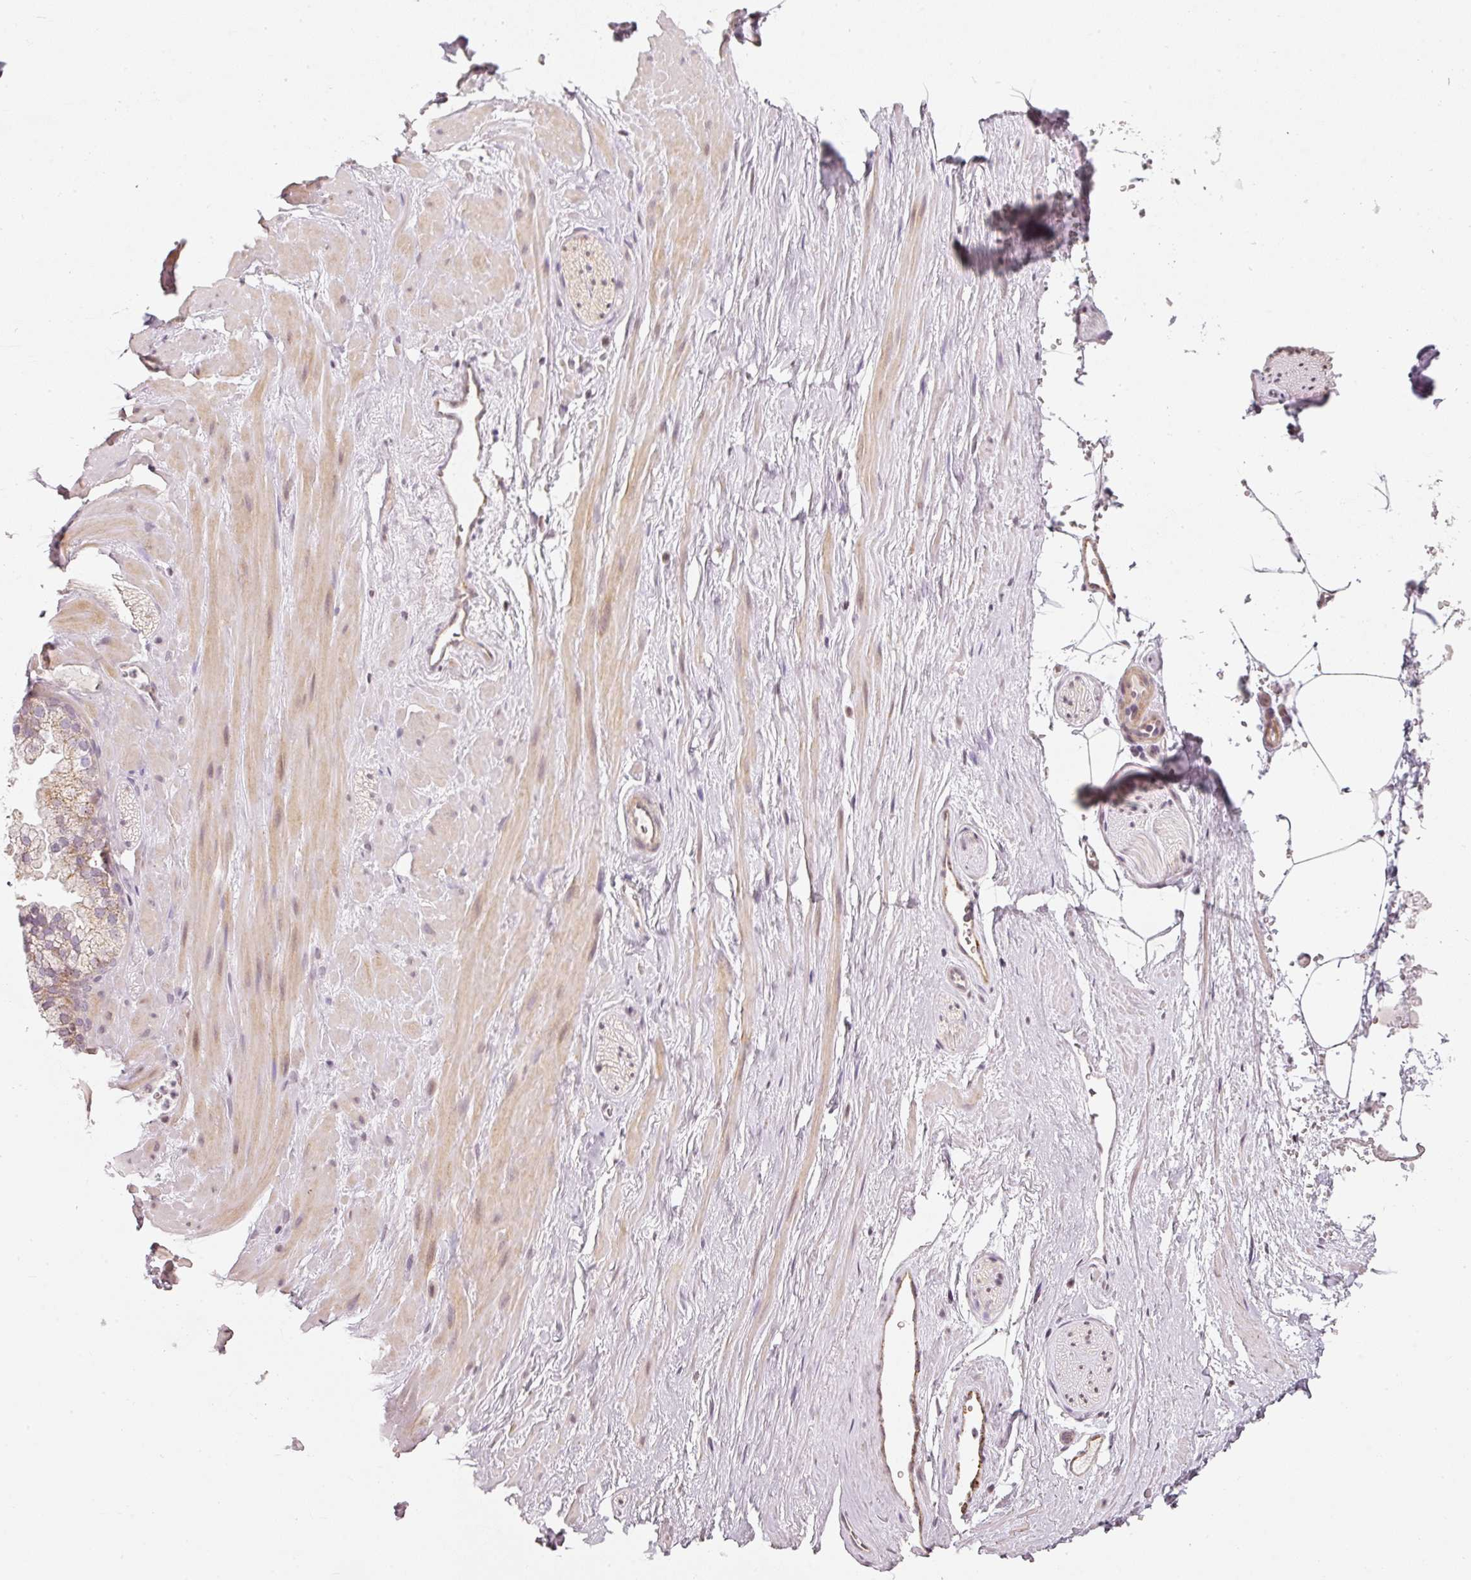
{"staining": {"intensity": "negative", "quantity": "none", "location": "none"}, "tissue": "adipose tissue", "cell_type": "Adipocytes", "image_type": "normal", "snomed": [{"axis": "morphology", "description": "Normal tissue, NOS"}, {"axis": "topography", "description": "Prostate"}, {"axis": "topography", "description": "Peripheral nerve tissue"}], "caption": "The histopathology image shows no staining of adipocytes in unremarkable adipose tissue. The staining is performed using DAB (3,3'-diaminobenzidine) brown chromogen with nuclei counter-stained in using hematoxylin.", "gene": "NRDE2", "patient": {"sex": "male", "age": 61}}